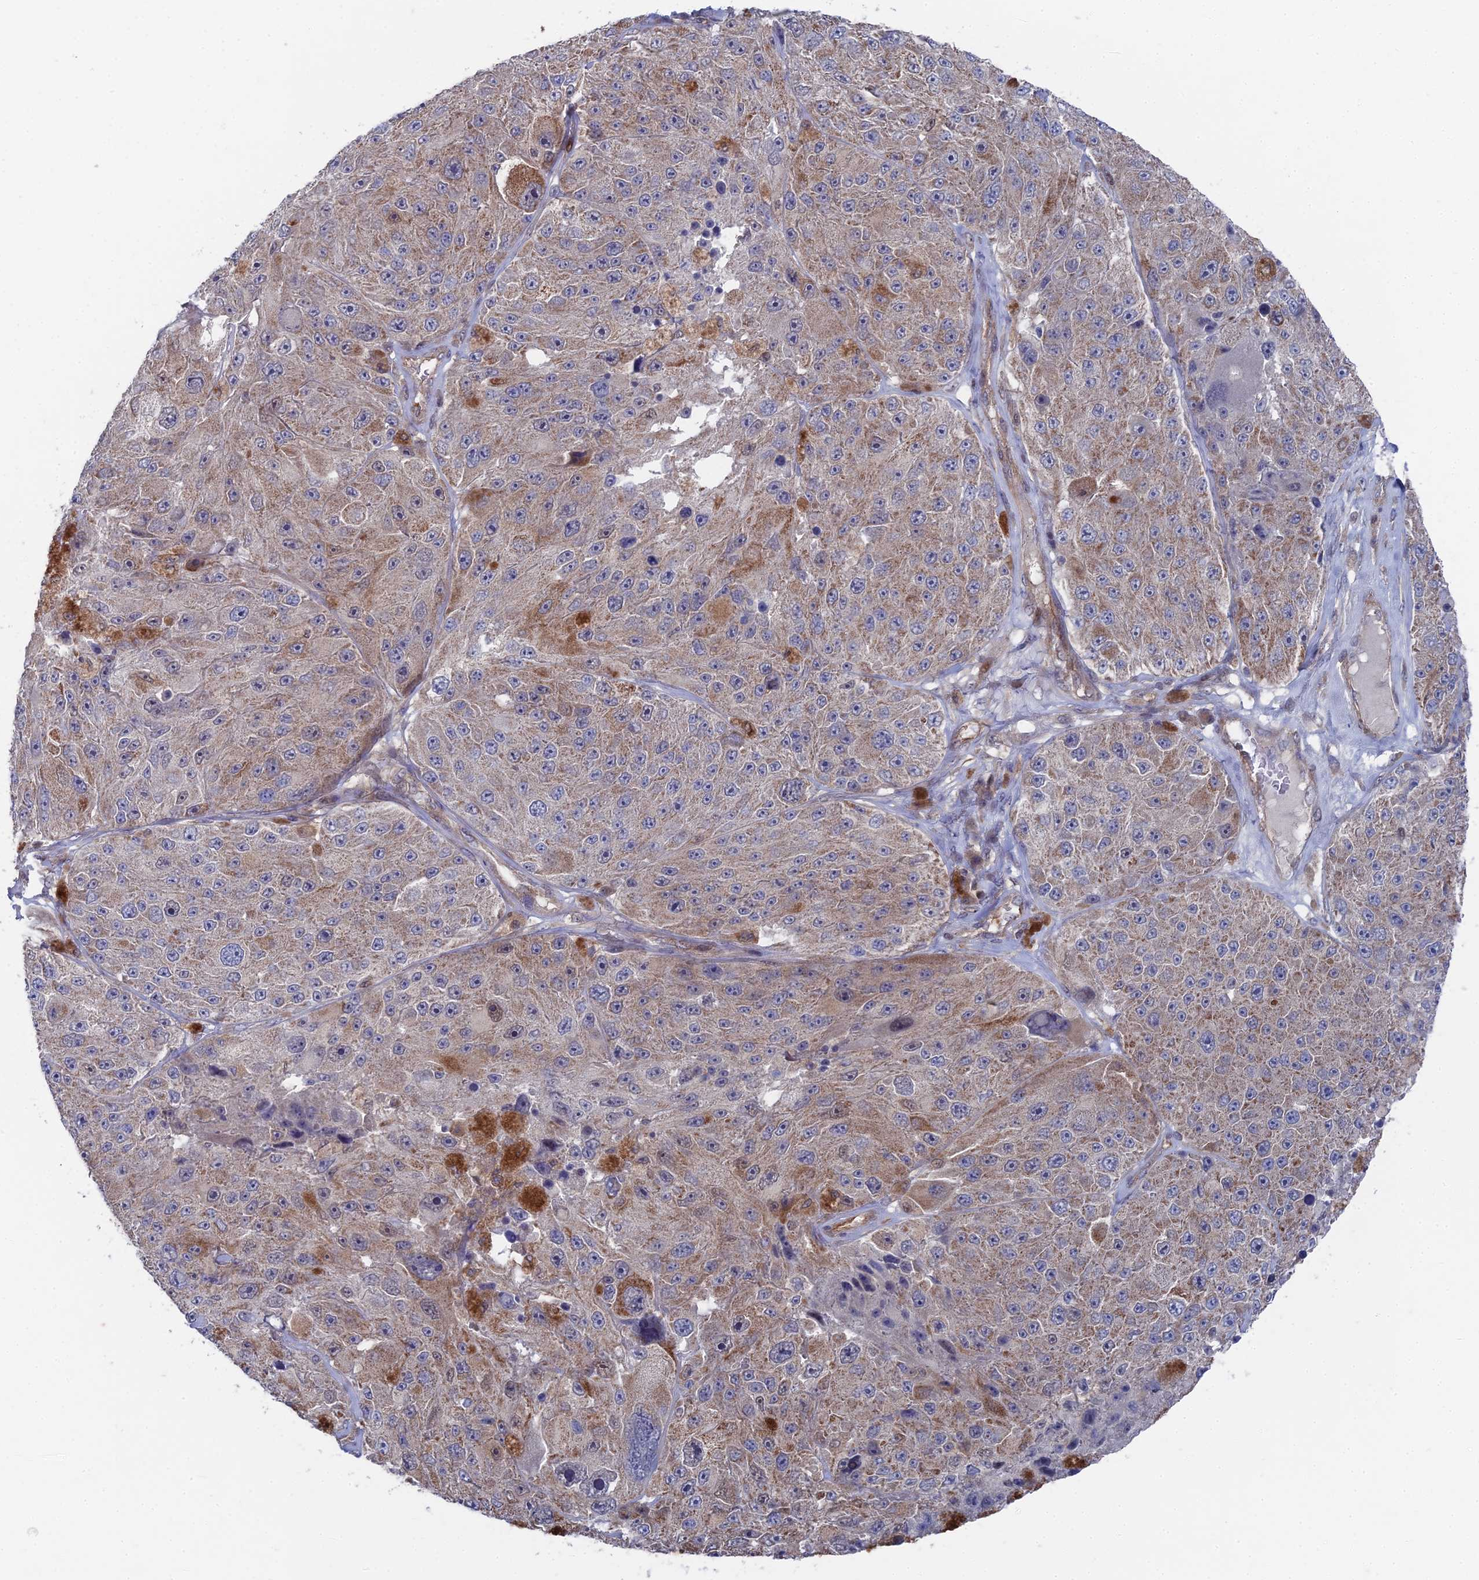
{"staining": {"intensity": "moderate", "quantity": "<25%", "location": "cytoplasmic/membranous"}, "tissue": "melanoma", "cell_type": "Tumor cells", "image_type": "cancer", "snomed": [{"axis": "morphology", "description": "Malignant melanoma, Metastatic site"}, {"axis": "topography", "description": "Lymph node"}], "caption": "Malignant melanoma (metastatic site) was stained to show a protein in brown. There is low levels of moderate cytoplasmic/membranous expression in approximately <25% of tumor cells. Nuclei are stained in blue.", "gene": "UNC5D", "patient": {"sex": "male", "age": 62}}